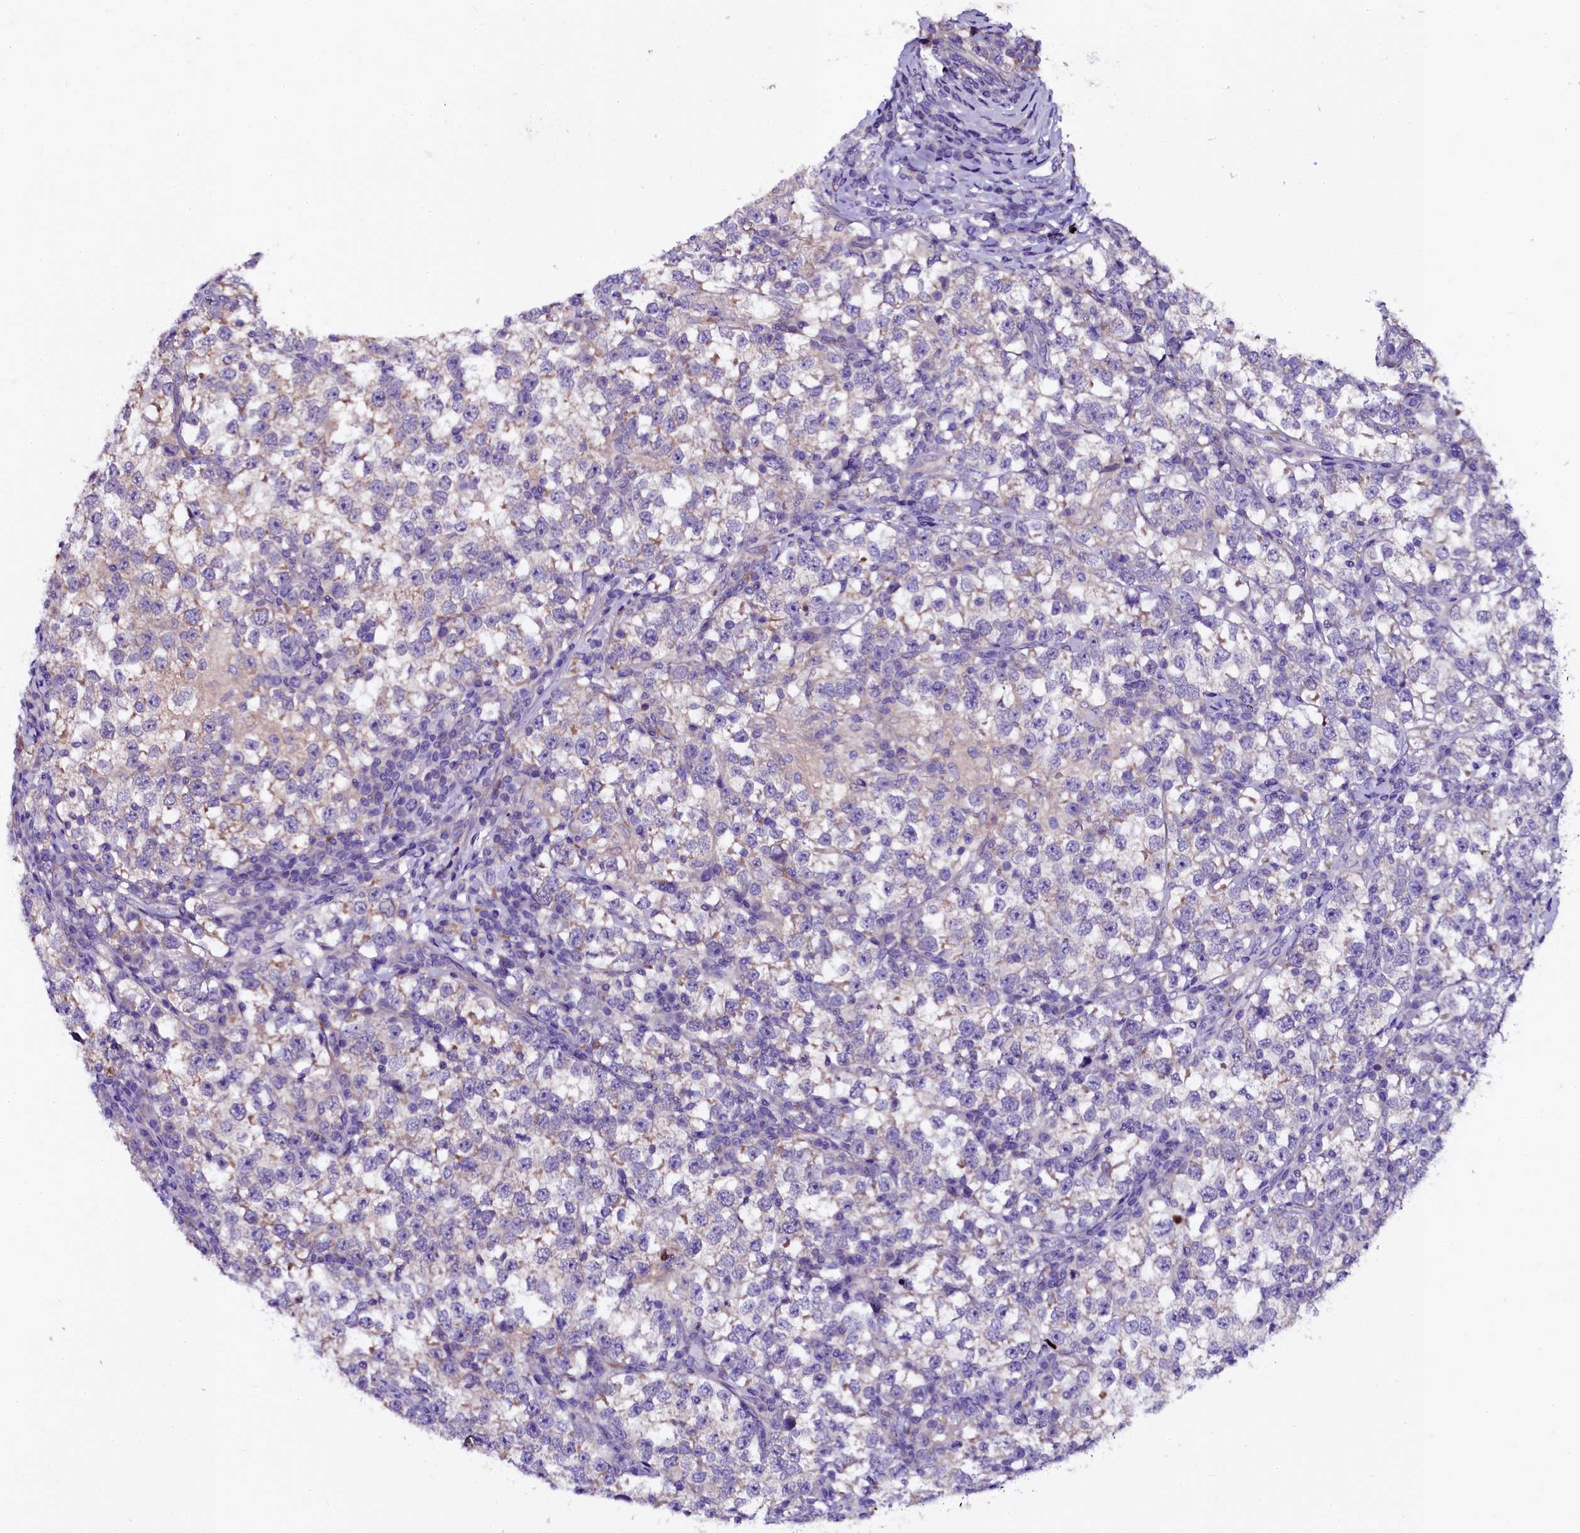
{"staining": {"intensity": "moderate", "quantity": "25%-75%", "location": "cytoplasmic/membranous"}, "tissue": "testis cancer", "cell_type": "Tumor cells", "image_type": "cancer", "snomed": [{"axis": "morphology", "description": "Normal tissue, NOS"}, {"axis": "morphology", "description": "Seminoma, NOS"}, {"axis": "topography", "description": "Testis"}], "caption": "Tumor cells display medium levels of moderate cytoplasmic/membranous staining in about 25%-75% of cells in testis cancer.", "gene": "N4BP1", "patient": {"sex": "male", "age": 43}}